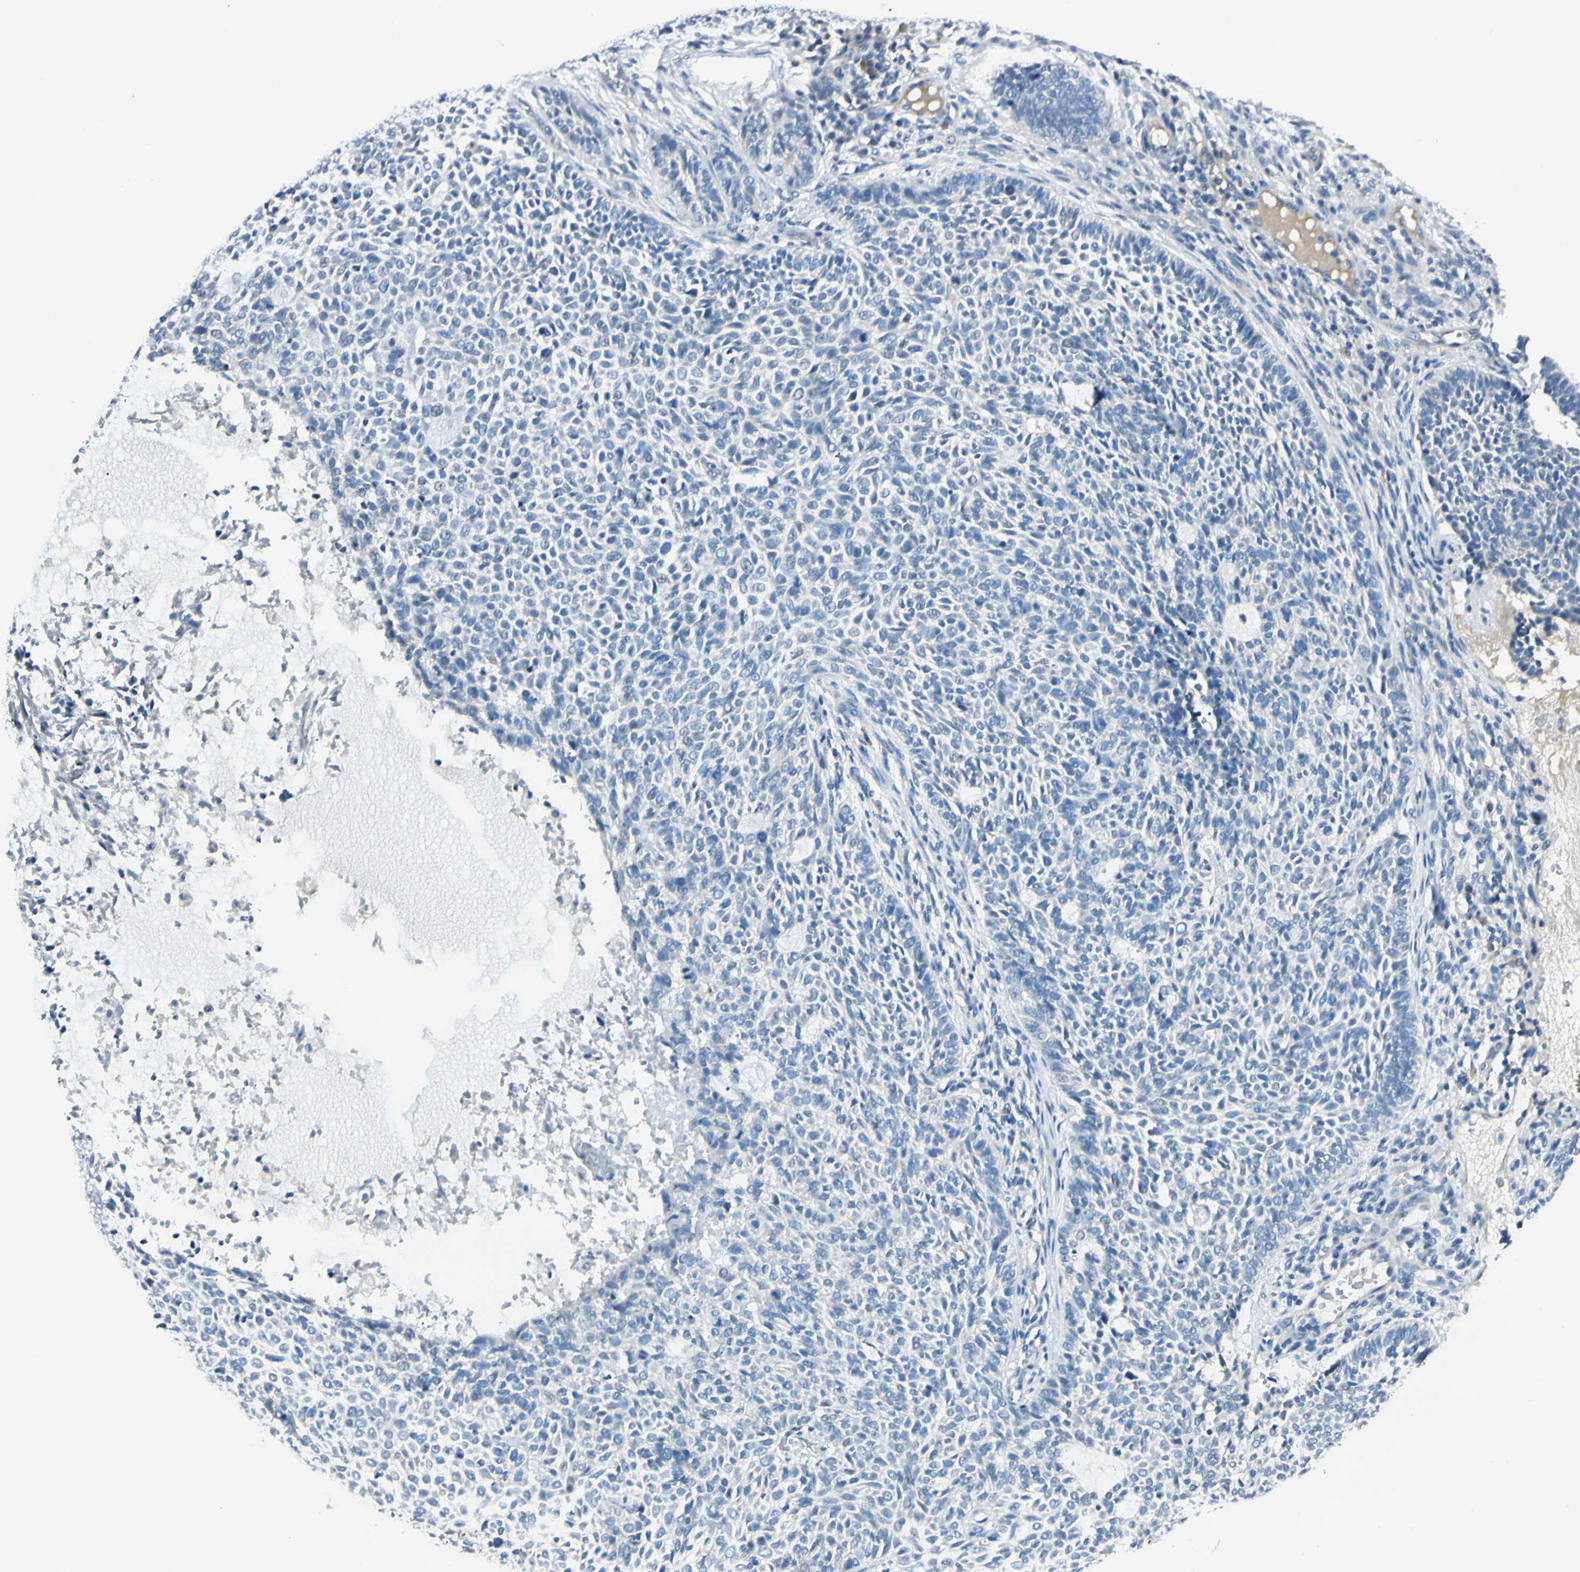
{"staining": {"intensity": "negative", "quantity": "none", "location": "none"}, "tissue": "skin cancer", "cell_type": "Tumor cells", "image_type": "cancer", "snomed": [{"axis": "morphology", "description": "Basal cell carcinoma"}, {"axis": "topography", "description": "Skin"}], "caption": "A micrograph of human basal cell carcinoma (skin) is negative for staining in tumor cells.", "gene": "SLC6A15", "patient": {"sex": "male", "age": 87}}